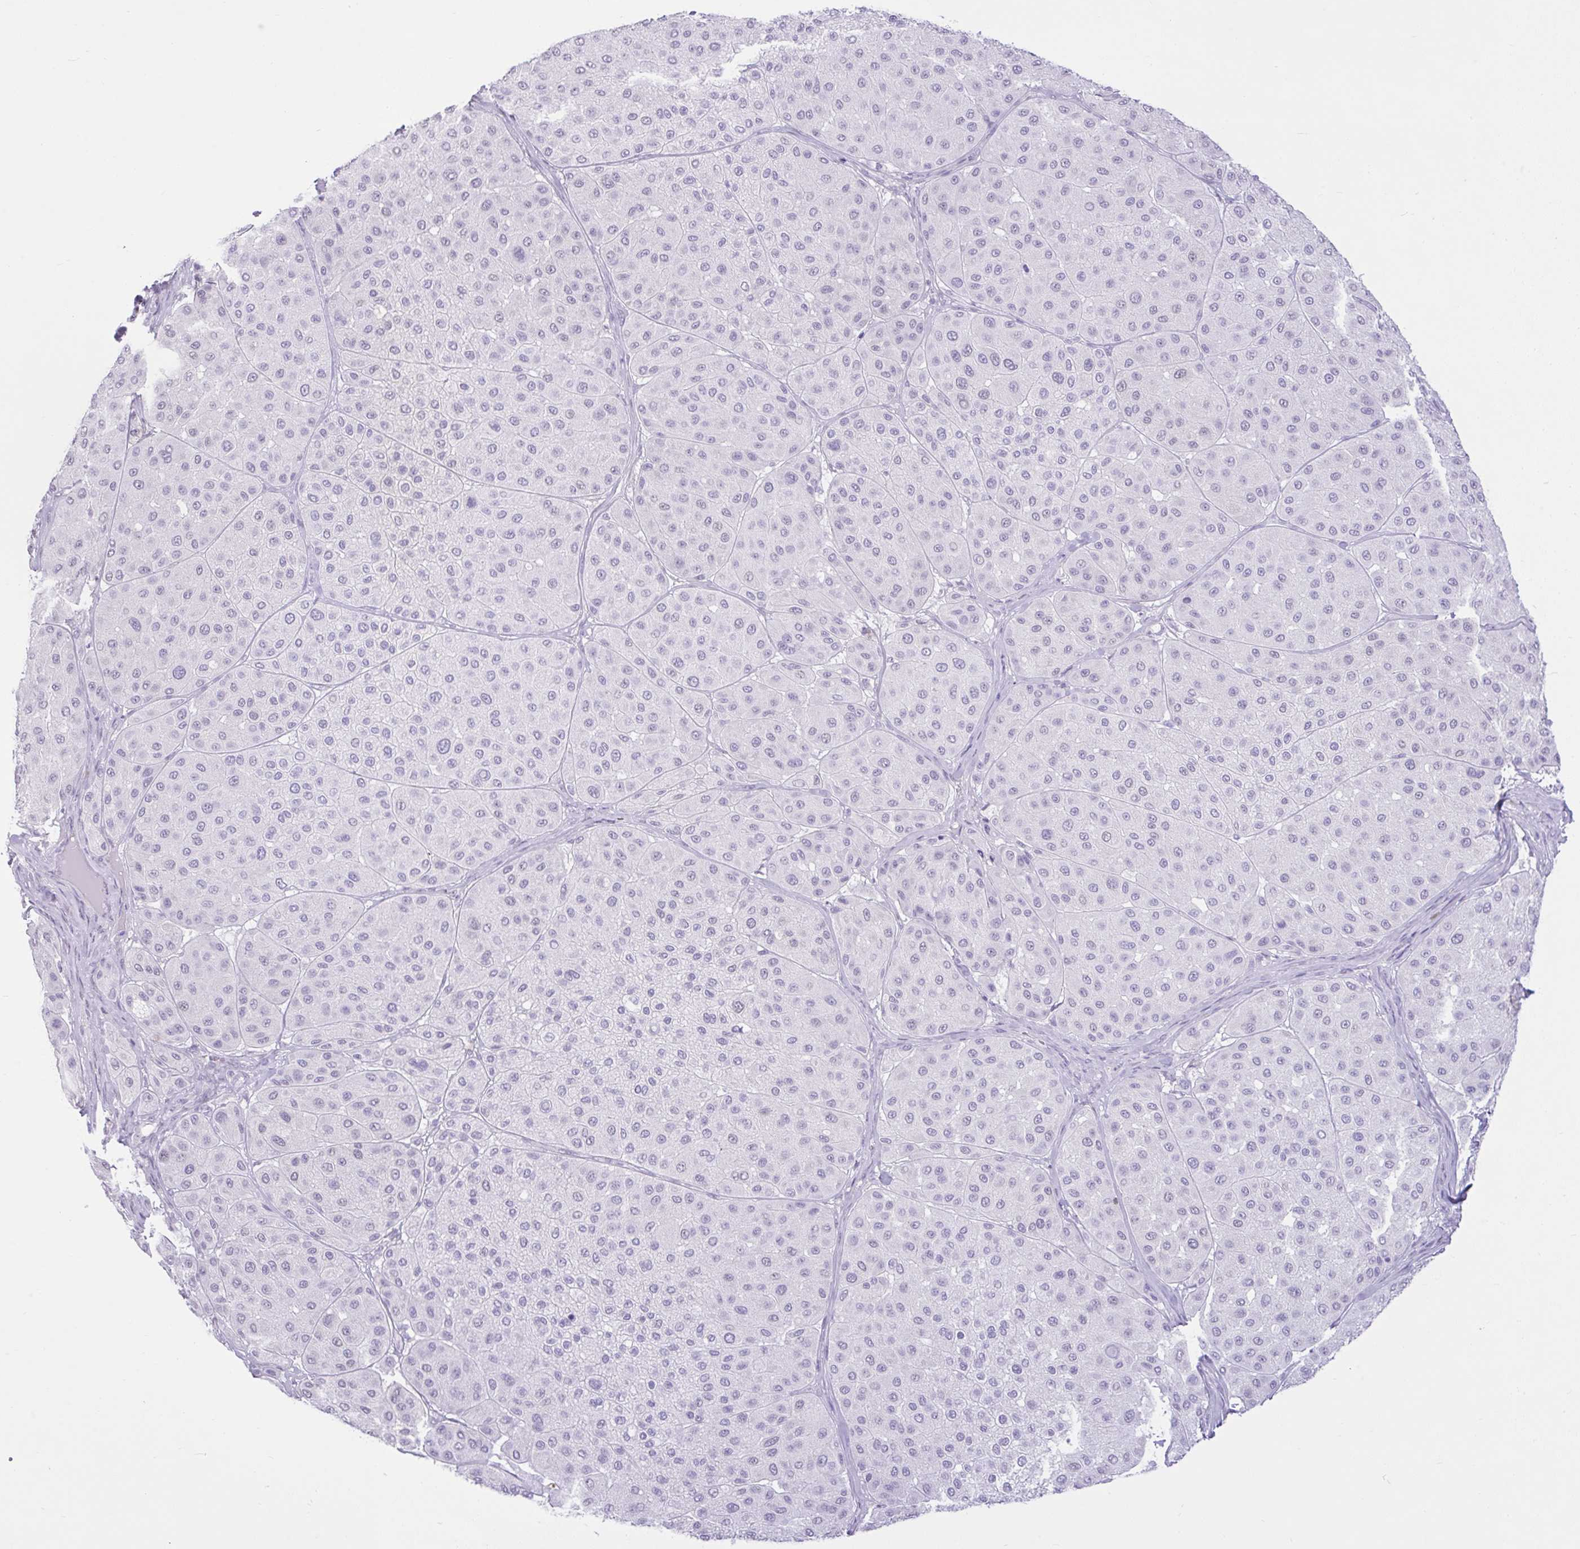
{"staining": {"intensity": "negative", "quantity": "none", "location": "none"}, "tissue": "melanoma", "cell_type": "Tumor cells", "image_type": "cancer", "snomed": [{"axis": "morphology", "description": "Malignant melanoma, Metastatic site"}, {"axis": "topography", "description": "Smooth muscle"}], "caption": "Malignant melanoma (metastatic site) stained for a protein using immunohistochemistry exhibits no staining tumor cells.", "gene": "REEP1", "patient": {"sex": "male", "age": 41}}